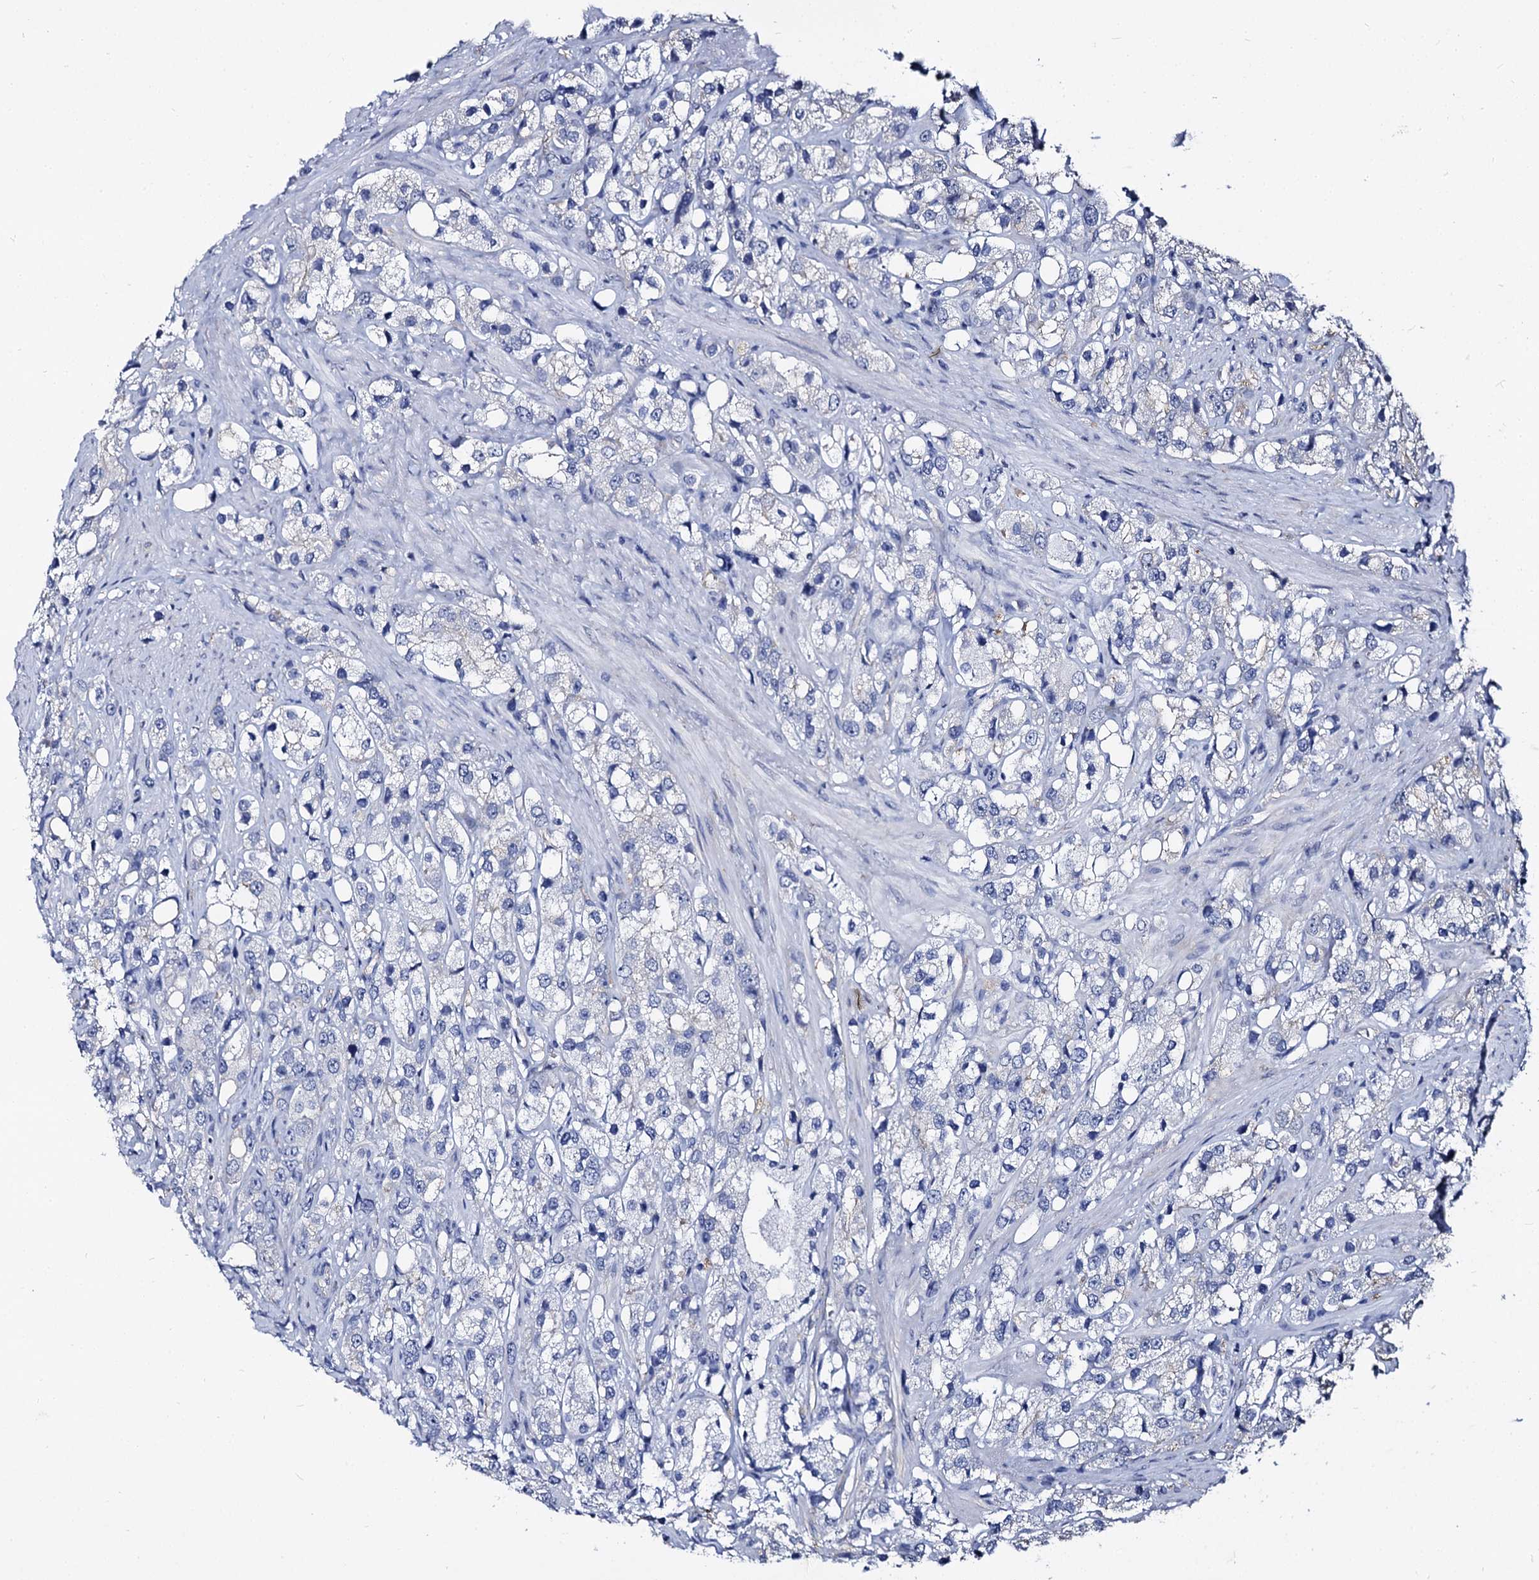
{"staining": {"intensity": "negative", "quantity": "none", "location": "none"}, "tissue": "prostate cancer", "cell_type": "Tumor cells", "image_type": "cancer", "snomed": [{"axis": "morphology", "description": "Adenocarcinoma, NOS"}, {"axis": "topography", "description": "Prostate"}], "caption": "Immunohistochemistry (IHC) image of human prostate cancer stained for a protein (brown), which exhibits no positivity in tumor cells. (Immunohistochemistry (IHC), brightfield microscopy, high magnification).", "gene": "CBFB", "patient": {"sex": "male", "age": 79}}